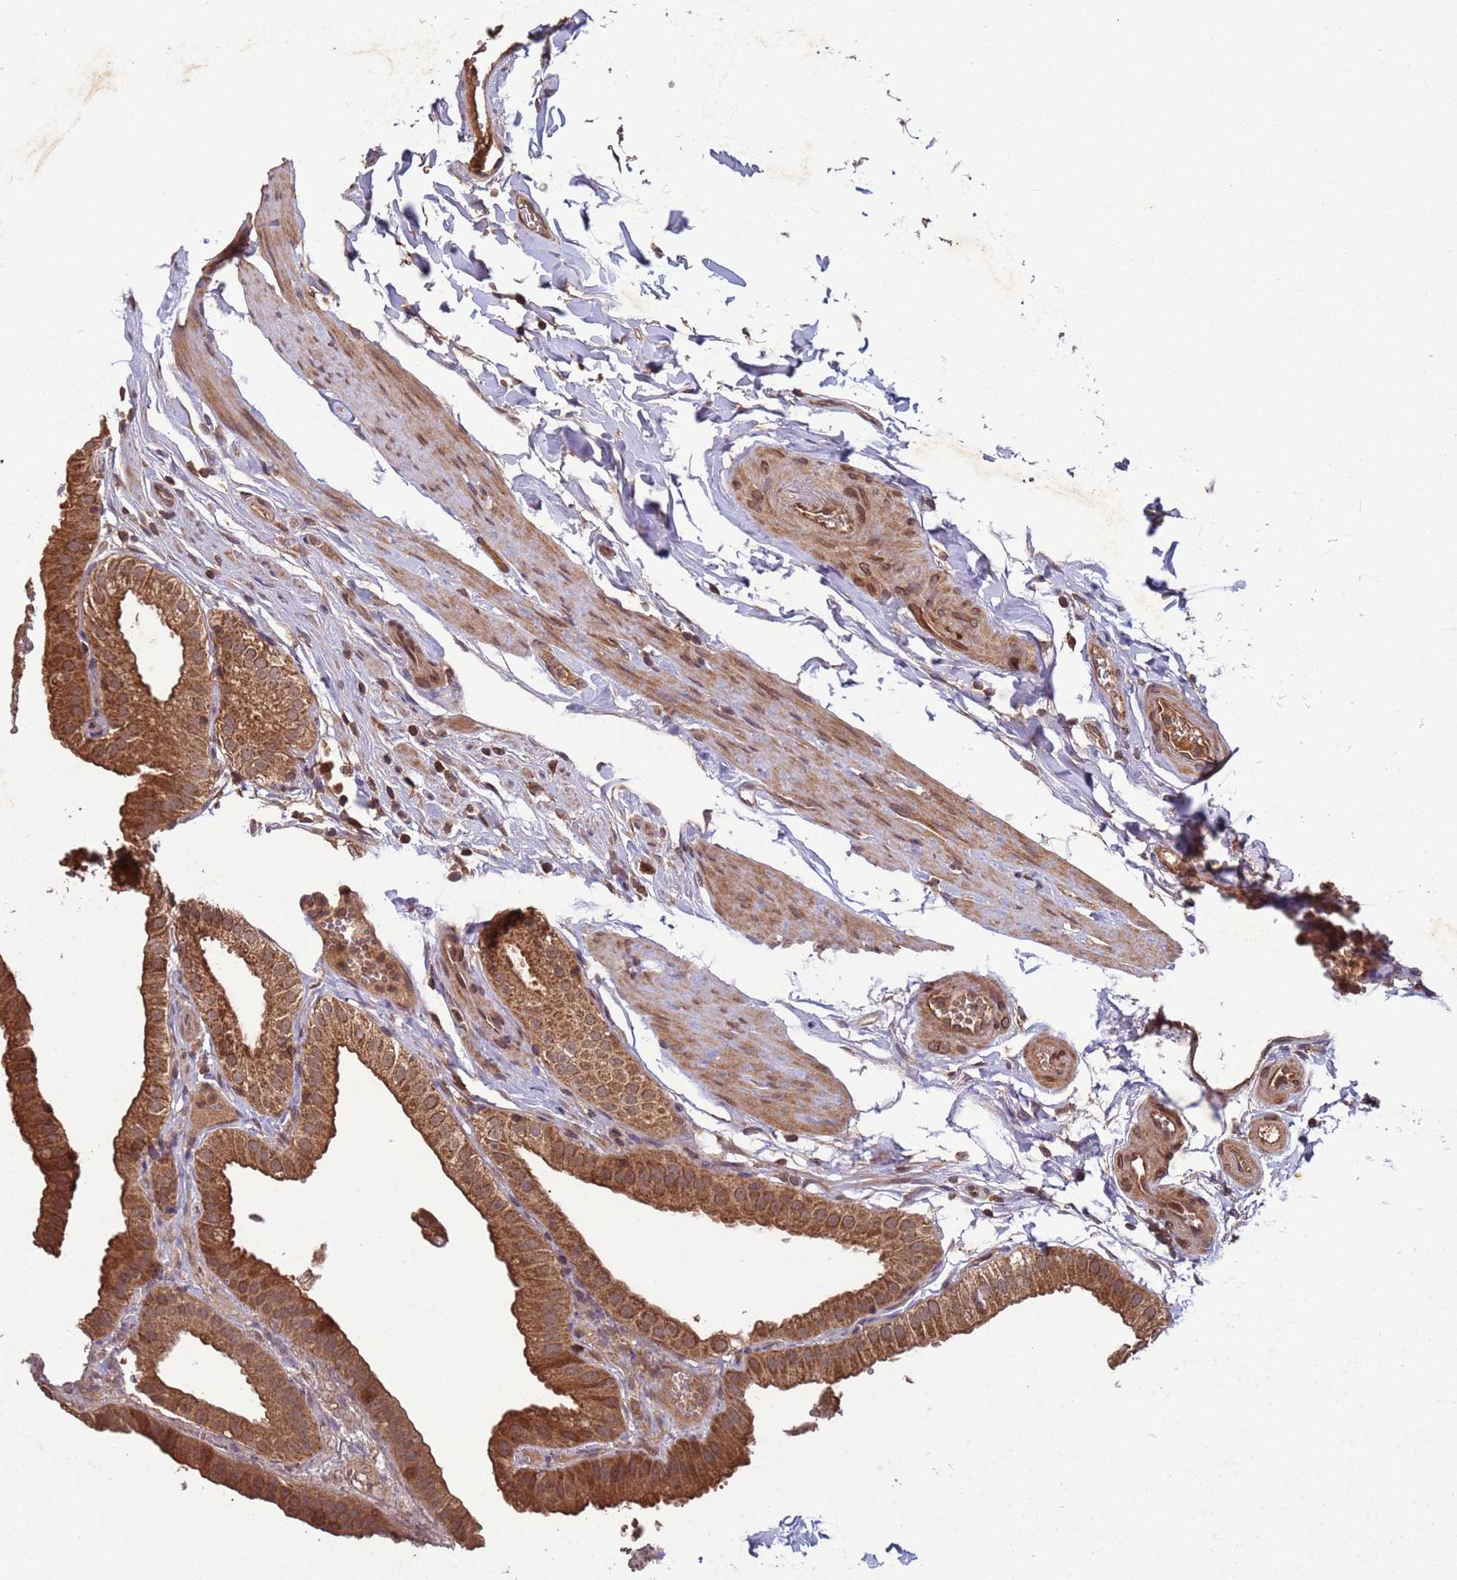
{"staining": {"intensity": "moderate", "quantity": ">75%", "location": "cytoplasmic/membranous"}, "tissue": "gallbladder", "cell_type": "Glandular cells", "image_type": "normal", "snomed": [{"axis": "morphology", "description": "Normal tissue, NOS"}, {"axis": "topography", "description": "Gallbladder"}], "caption": "Immunohistochemistry (IHC) histopathology image of unremarkable gallbladder: human gallbladder stained using immunohistochemistry demonstrates medium levels of moderate protein expression localized specifically in the cytoplasmic/membranous of glandular cells, appearing as a cytoplasmic/membranous brown color.", "gene": "ERI1", "patient": {"sex": "female", "age": 61}}